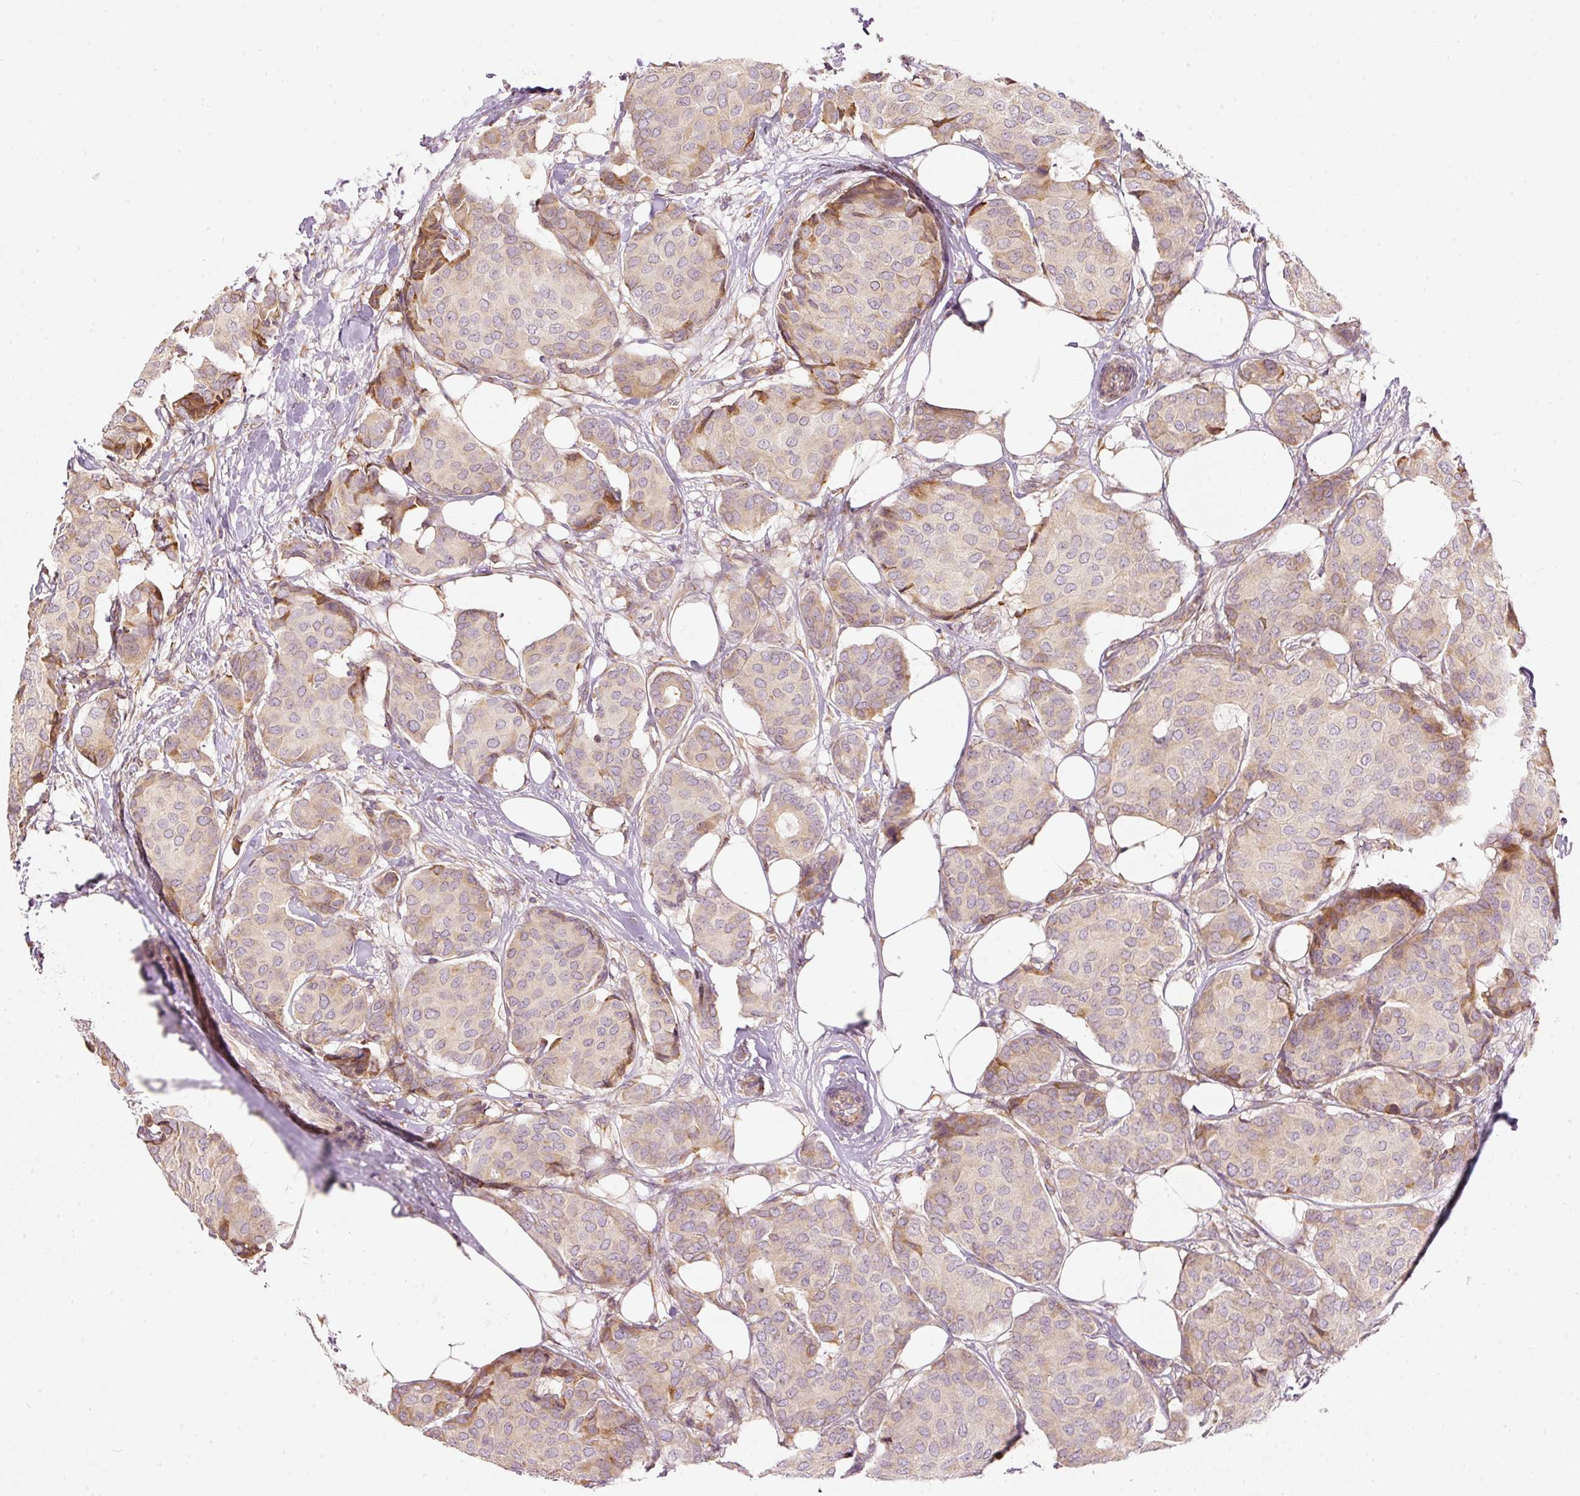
{"staining": {"intensity": "moderate", "quantity": "<25%", "location": "cytoplasmic/membranous"}, "tissue": "breast cancer", "cell_type": "Tumor cells", "image_type": "cancer", "snomed": [{"axis": "morphology", "description": "Duct carcinoma"}, {"axis": "topography", "description": "Breast"}], "caption": "The immunohistochemical stain highlights moderate cytoplasmic/membranous expression in tumor cells of breast cancer tissue. Nuclei are stained in blue.", "gene": "SNAPC5", "patient": {"sex": "female", "age": 75}}